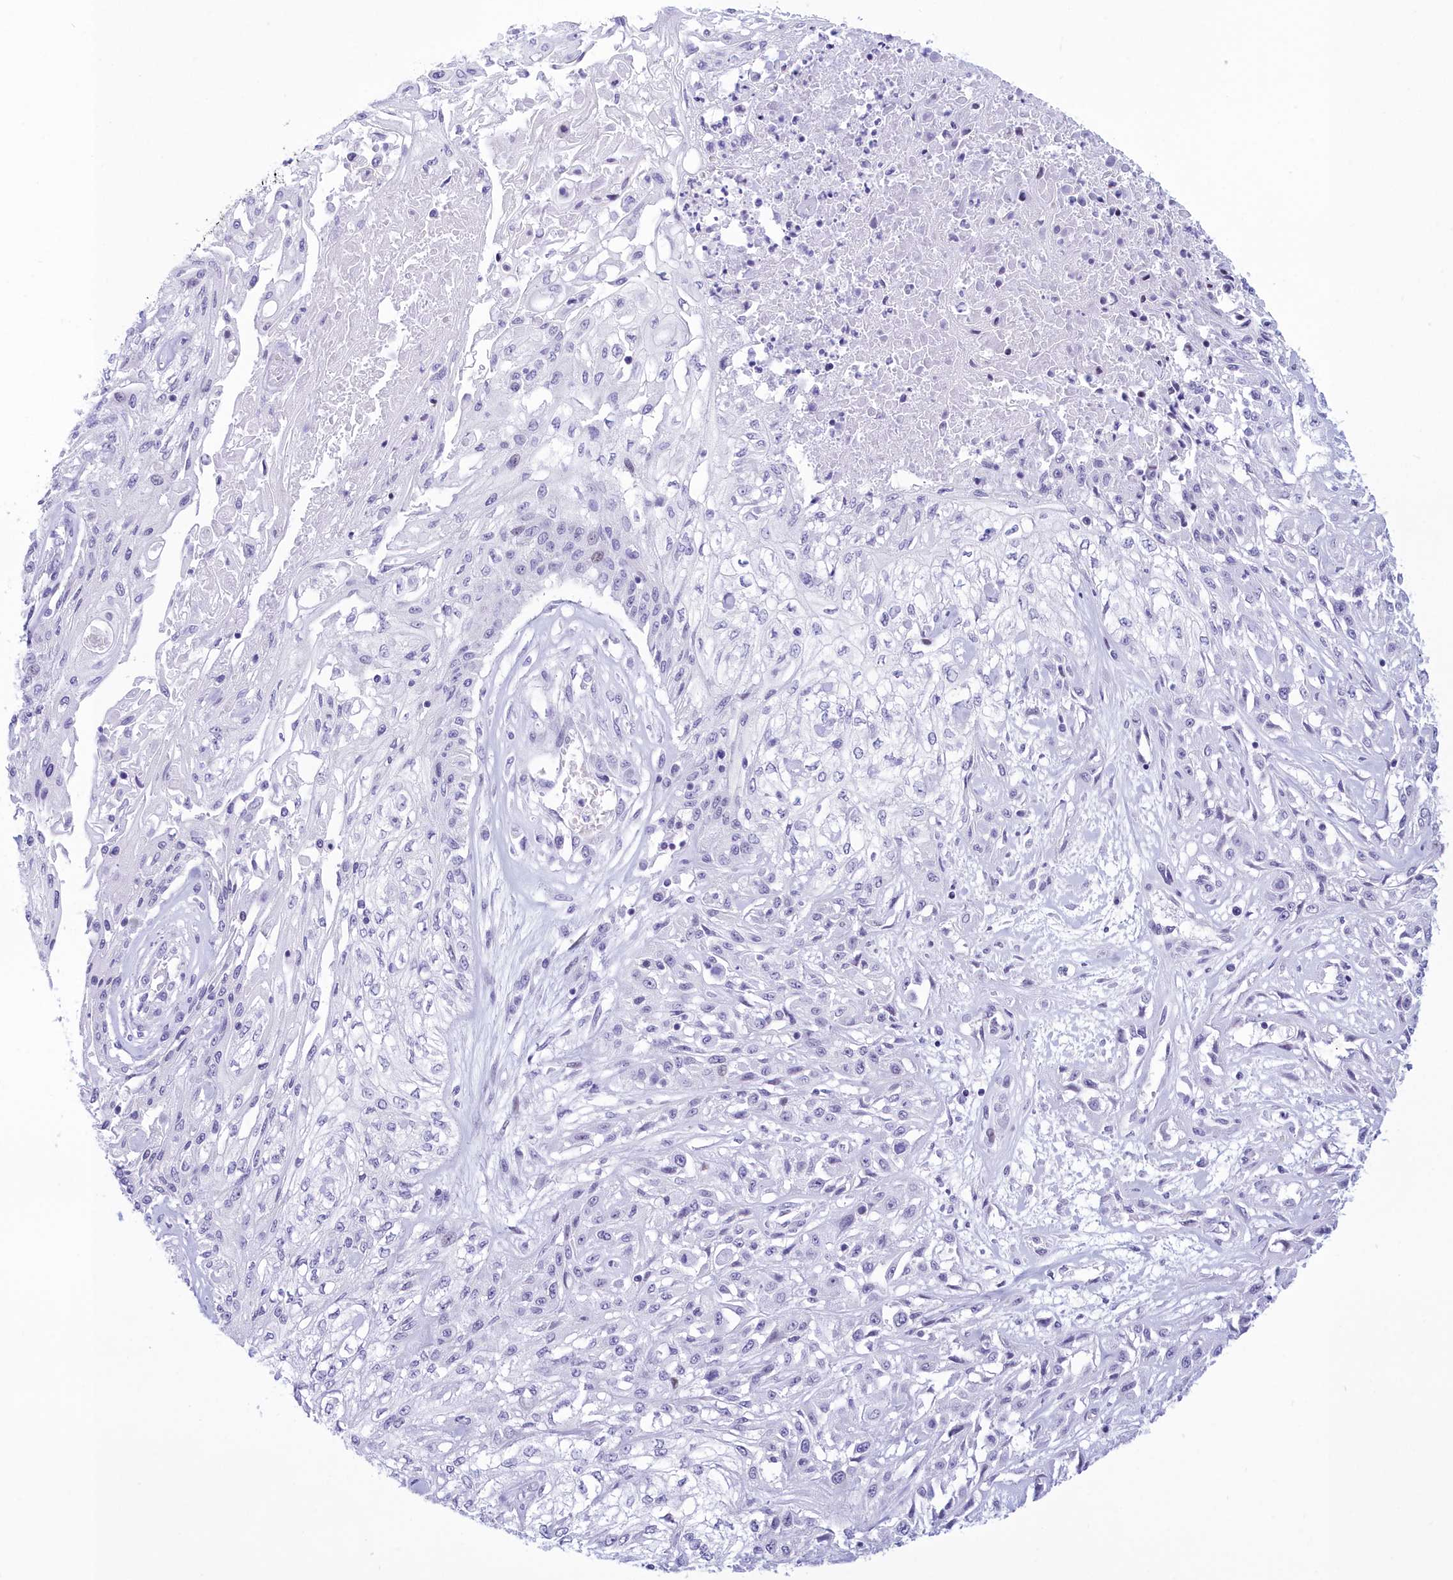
{"staining": {"intensity": "negative", "quantity": "none", "location": "none"}, "tissue": "skin cancer", "cell_type": "Tumor cells", "image_type": "cancer", "snomed": [{"axis": "morphology", "description": "Squamous cell carcinoma, NOS"}, {"axis": "morphology", "description": "Squamous cell carcinoma, metastatic, NOS"}, {"axis": "topography", "description": "Skin"}, {"axis": "topography", "description": "Lymph node"}], "caption": "A micrograph of skin squamous cell carcinoma stained for a protein shows no brown staining in tumor cells.", "gene": "SNX20", "patient": {"sex": "male", "age": 75}}